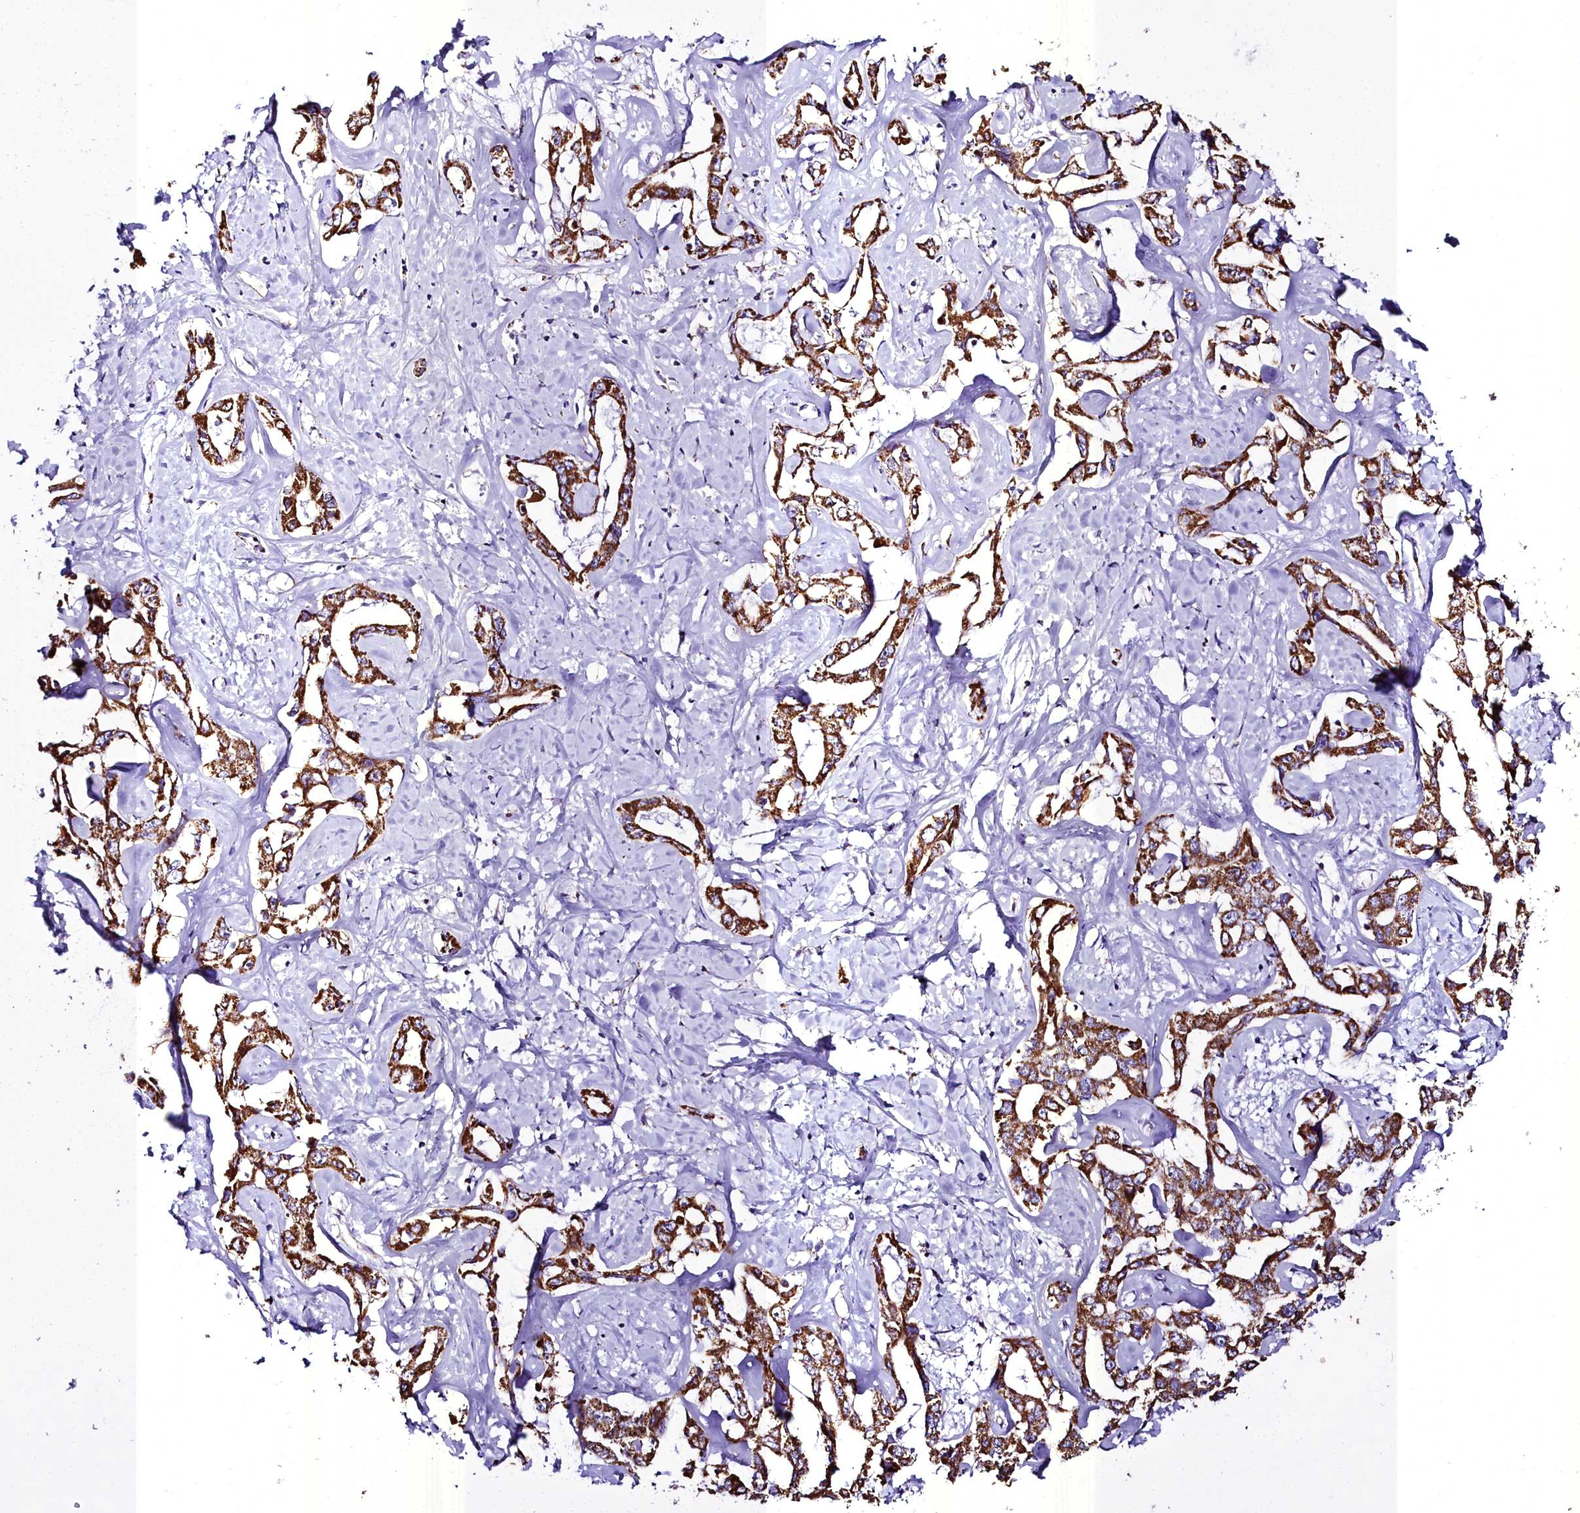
{"staining": {"intensity": "strong", "quantity": ">75%", "location": "cytoplasmic/membranous"}, "tissue": "liver cancer", "cell_type": "Tumor cells", "image_type": "cancer", "snomed": [{"axis": "morphology", "description": "Cholangiocarcinoma"}, {"axis": "topography", "description": "Liver"}], "caption": "A high-resolution micrograph shows IHC staining of cholangiocarcinoma (liver), which shows strong cytoplasmic/membranous expression in approximately >75% of tumor cells.", "gene": "WDFY3", "patient": {"sex": "male", "age": 59}}